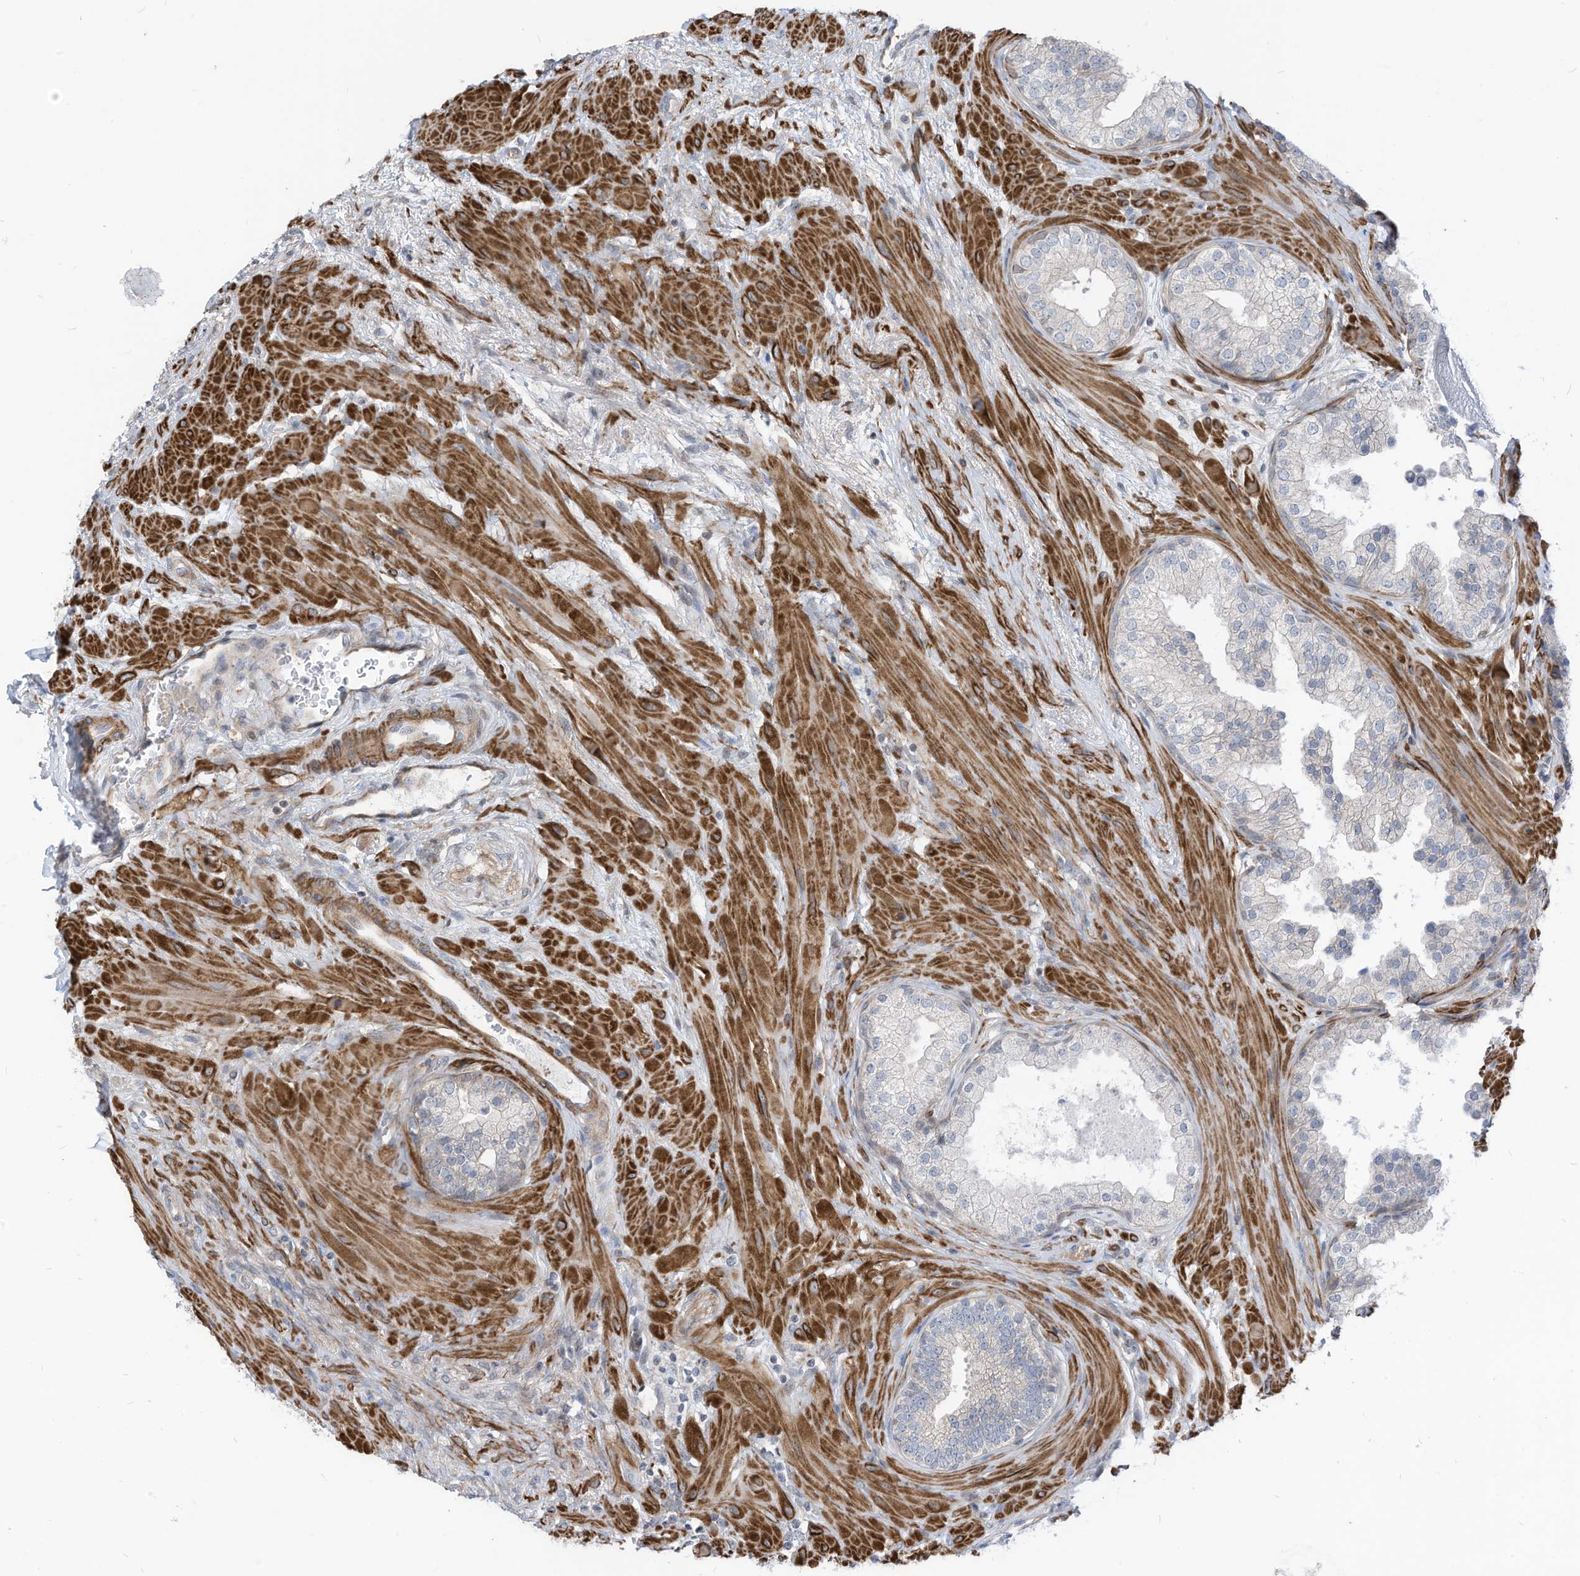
{"staining": {"intensity": "negative", "quantity": "none", "location": "none"}, "tissue": "prostate", "cell_type": "Glandular cells", "image_type": "normal", "snomed": [{"axis": "morphology", "description": "Normal tissue, NOS"}, {"axis": "topography", "description": "Prostate"}], "caption": "The histopathology image exhibits no significant positivity in glandular cells of prostate.", "gene": "GPATCH3", "patient": {"sex": "male", "age": 48}}